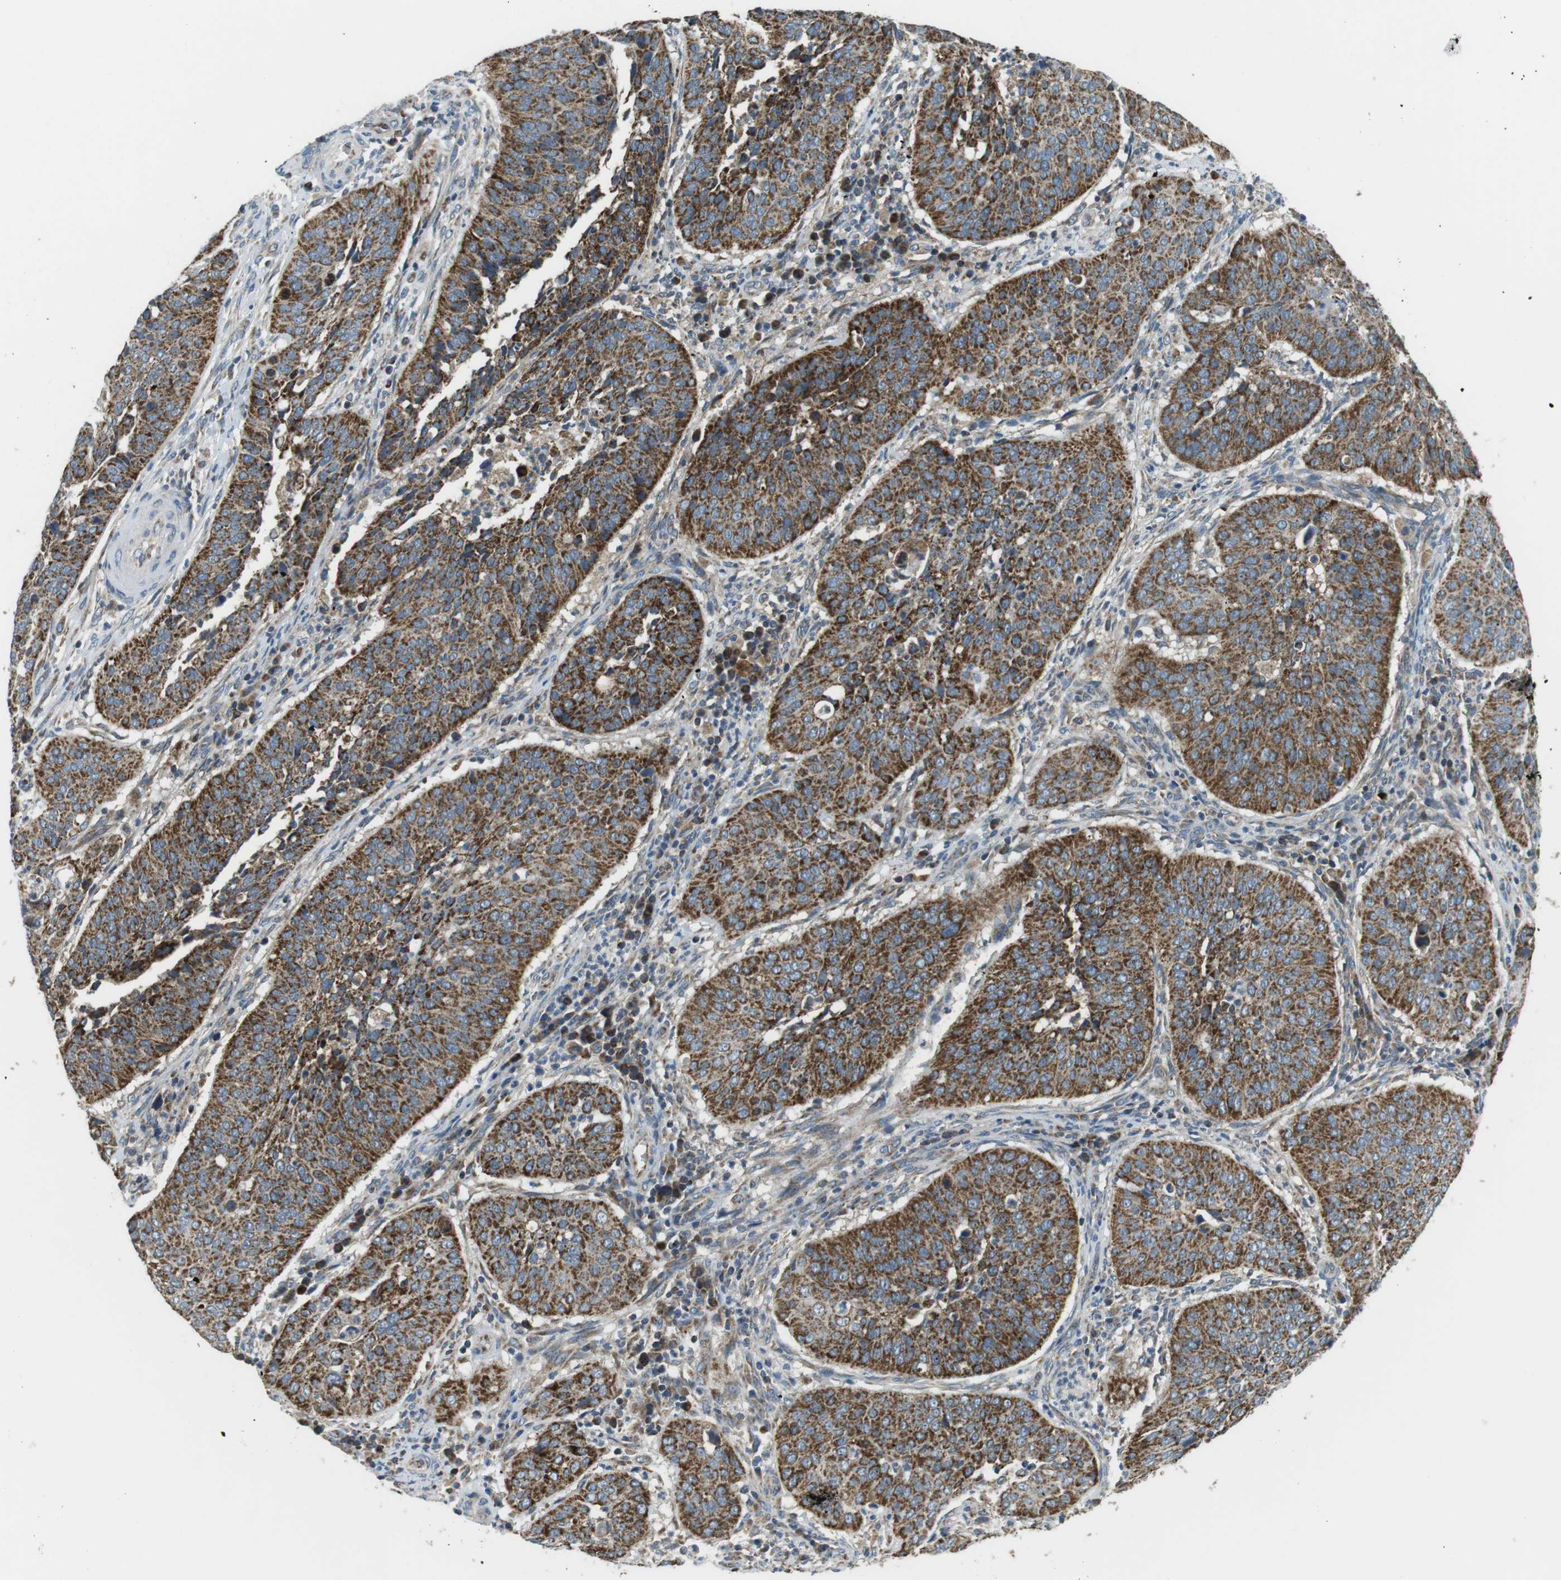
{"staining": {"intensity": "strong", "quantity": ">75%", "location": "cytoplasmic/membranous"}, "tissue": "cervical cancer", "cell_type": "Tumor cells", "image_type": "cancer", "snomed": [{"axis": "morphology", "description": "Normal tissue, NOS"}, {"axis": "morphology", "description": "Squamous cell carcinoma, NOS"}, {"axis": "topography", "description": "Cervix"}], "caption": "Immunohistochemical staining of cervical squamous cell carcinoma displays high levels of strong cytoplasmic/membranous protein positivity in about >75% of tumor cells.", "gene": "BACE1", "patient": {"sex": "female", "age": 39}}